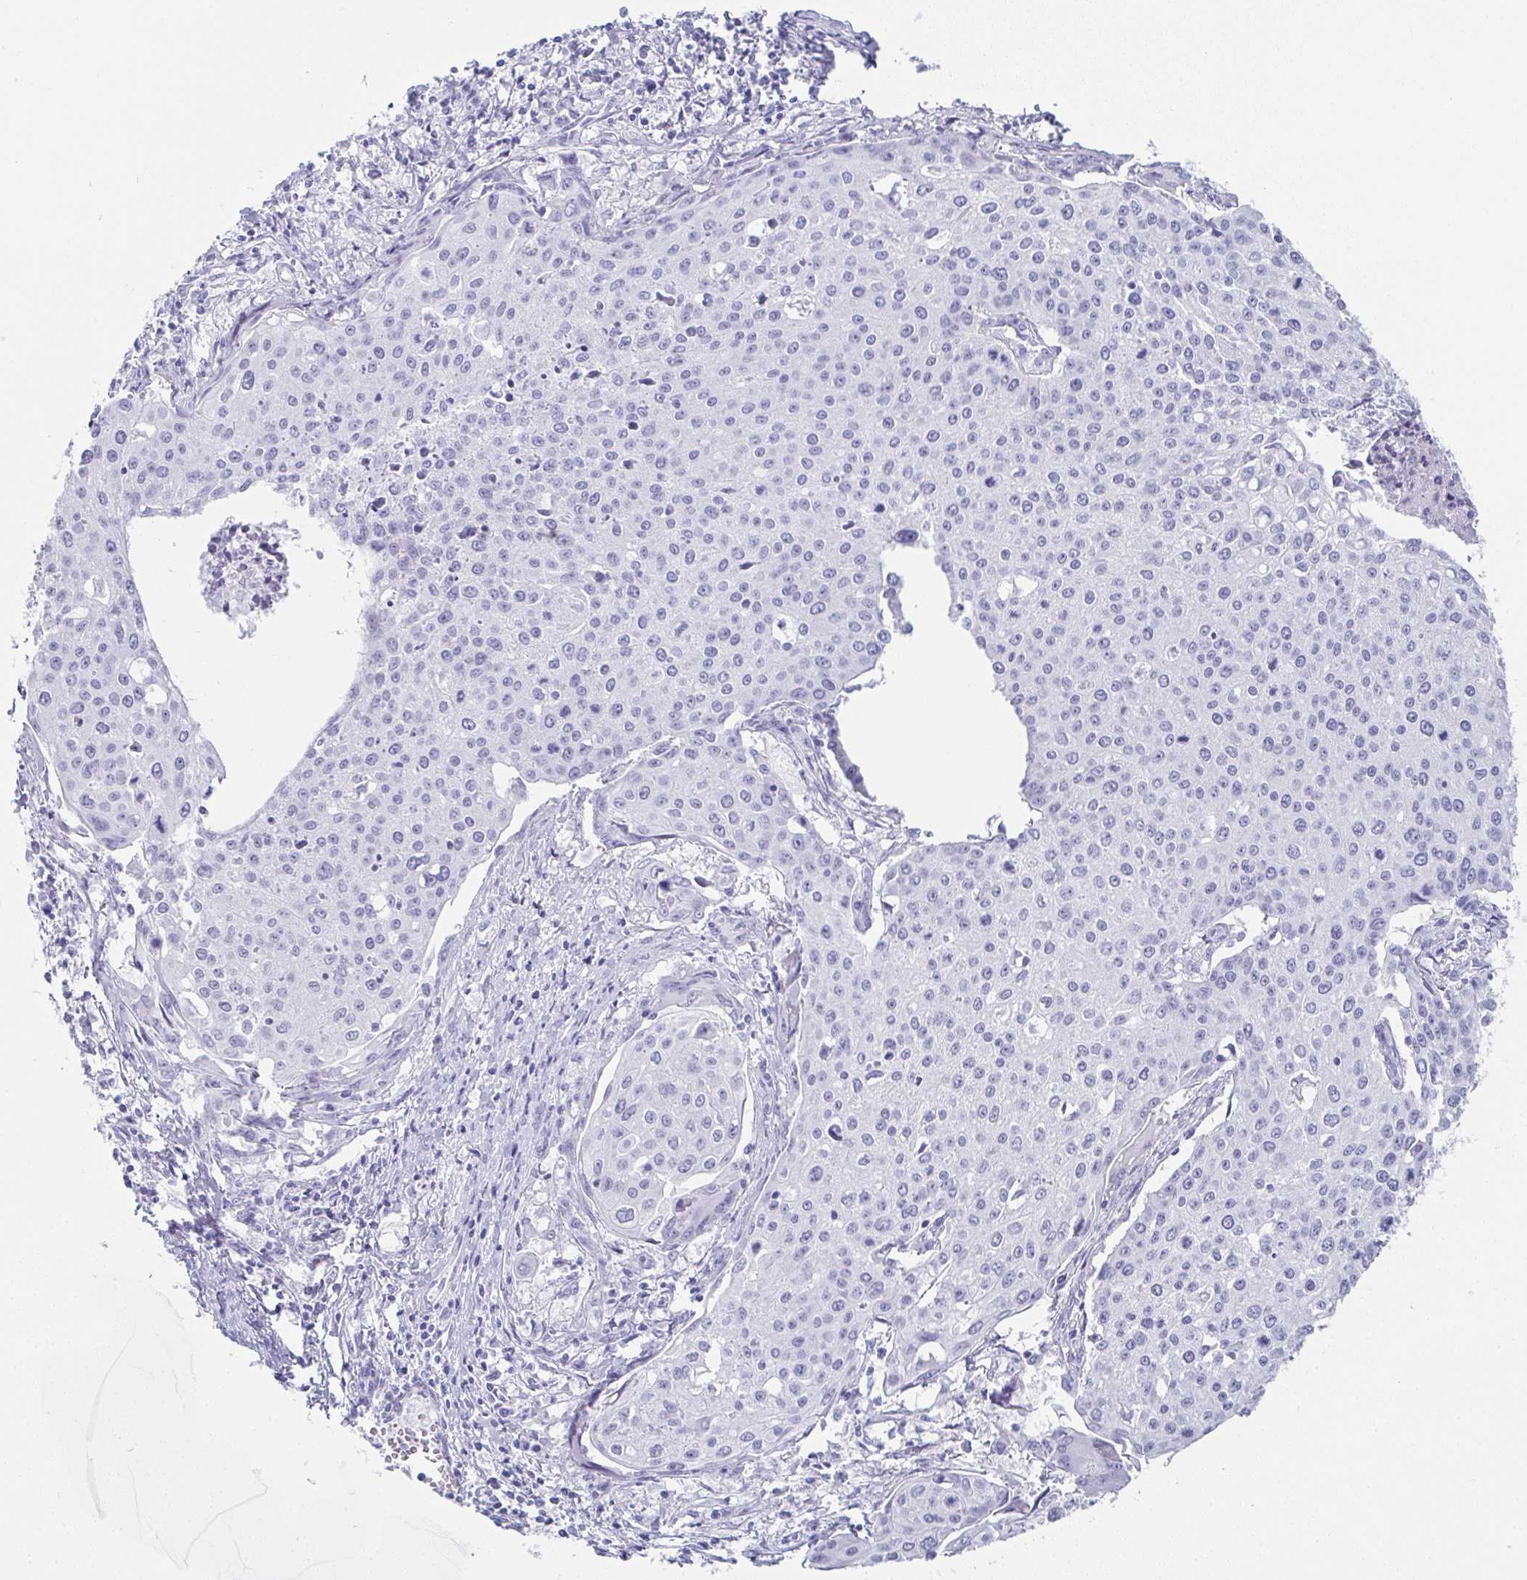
{"staining": {"intensity": "negative", "quantity": "none", "location": "none"}, "tissue": "cervical cancer", "cell_type": "Tumor cells", "image_type": "cancer", "snomed": [{"axis": "morphology", "description": "Squamous cell carcinoma, NOS"}, {"axis": "topography", "description": "Cervix"}], "caption": "A photomicrograph of human cervical cancer (squamous cell carcinoma) is negative for staining in tumor cells. (DAB (3,3'-diaminobenzidine) immunohistochemistry visualized using brightfield microscopy, high magnification).", "gene": "SYCP1", "patient": {"sex": "female", "age": 38}}